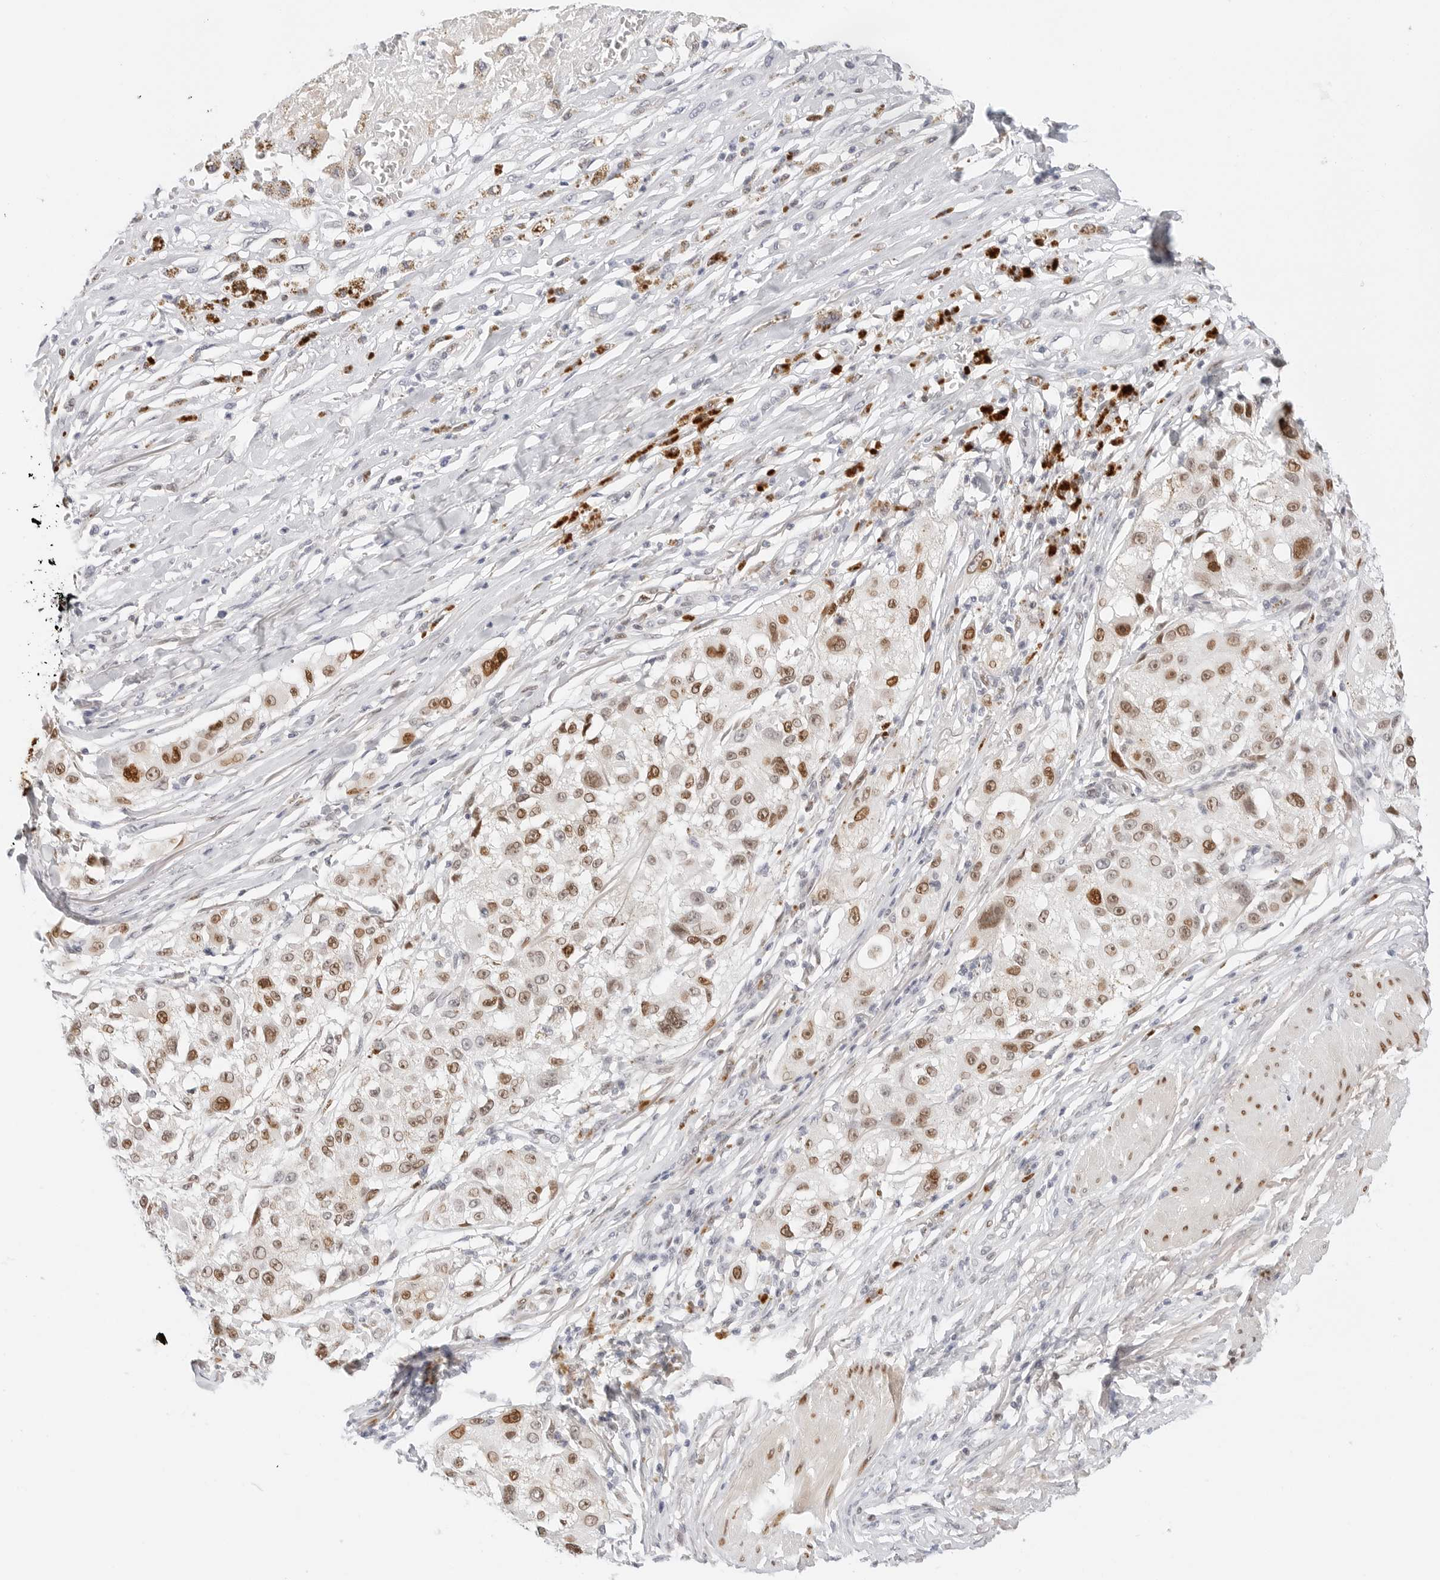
{"staining": {"intensity": "moderate", "quantity": ">75%", "location": "nuclear"}, "tissue": "melanoma", "cell_type": "Tumor cells", "image_type": "cancer", "snomed": [{"axis": "morphology", "description": "Necrosis, NOS"}, {"axis": "morphology", "description": "Malignant melanoma, NOS"}, {"axis": "topography", "description": "Skin"}], "caption": "The immunohistochemical stain highlights moderate nuclear expression in tumor cells of malignant melanoma tissue.", "gene": "SPIDR", "patient": {"sex": "female", "age": 87}}